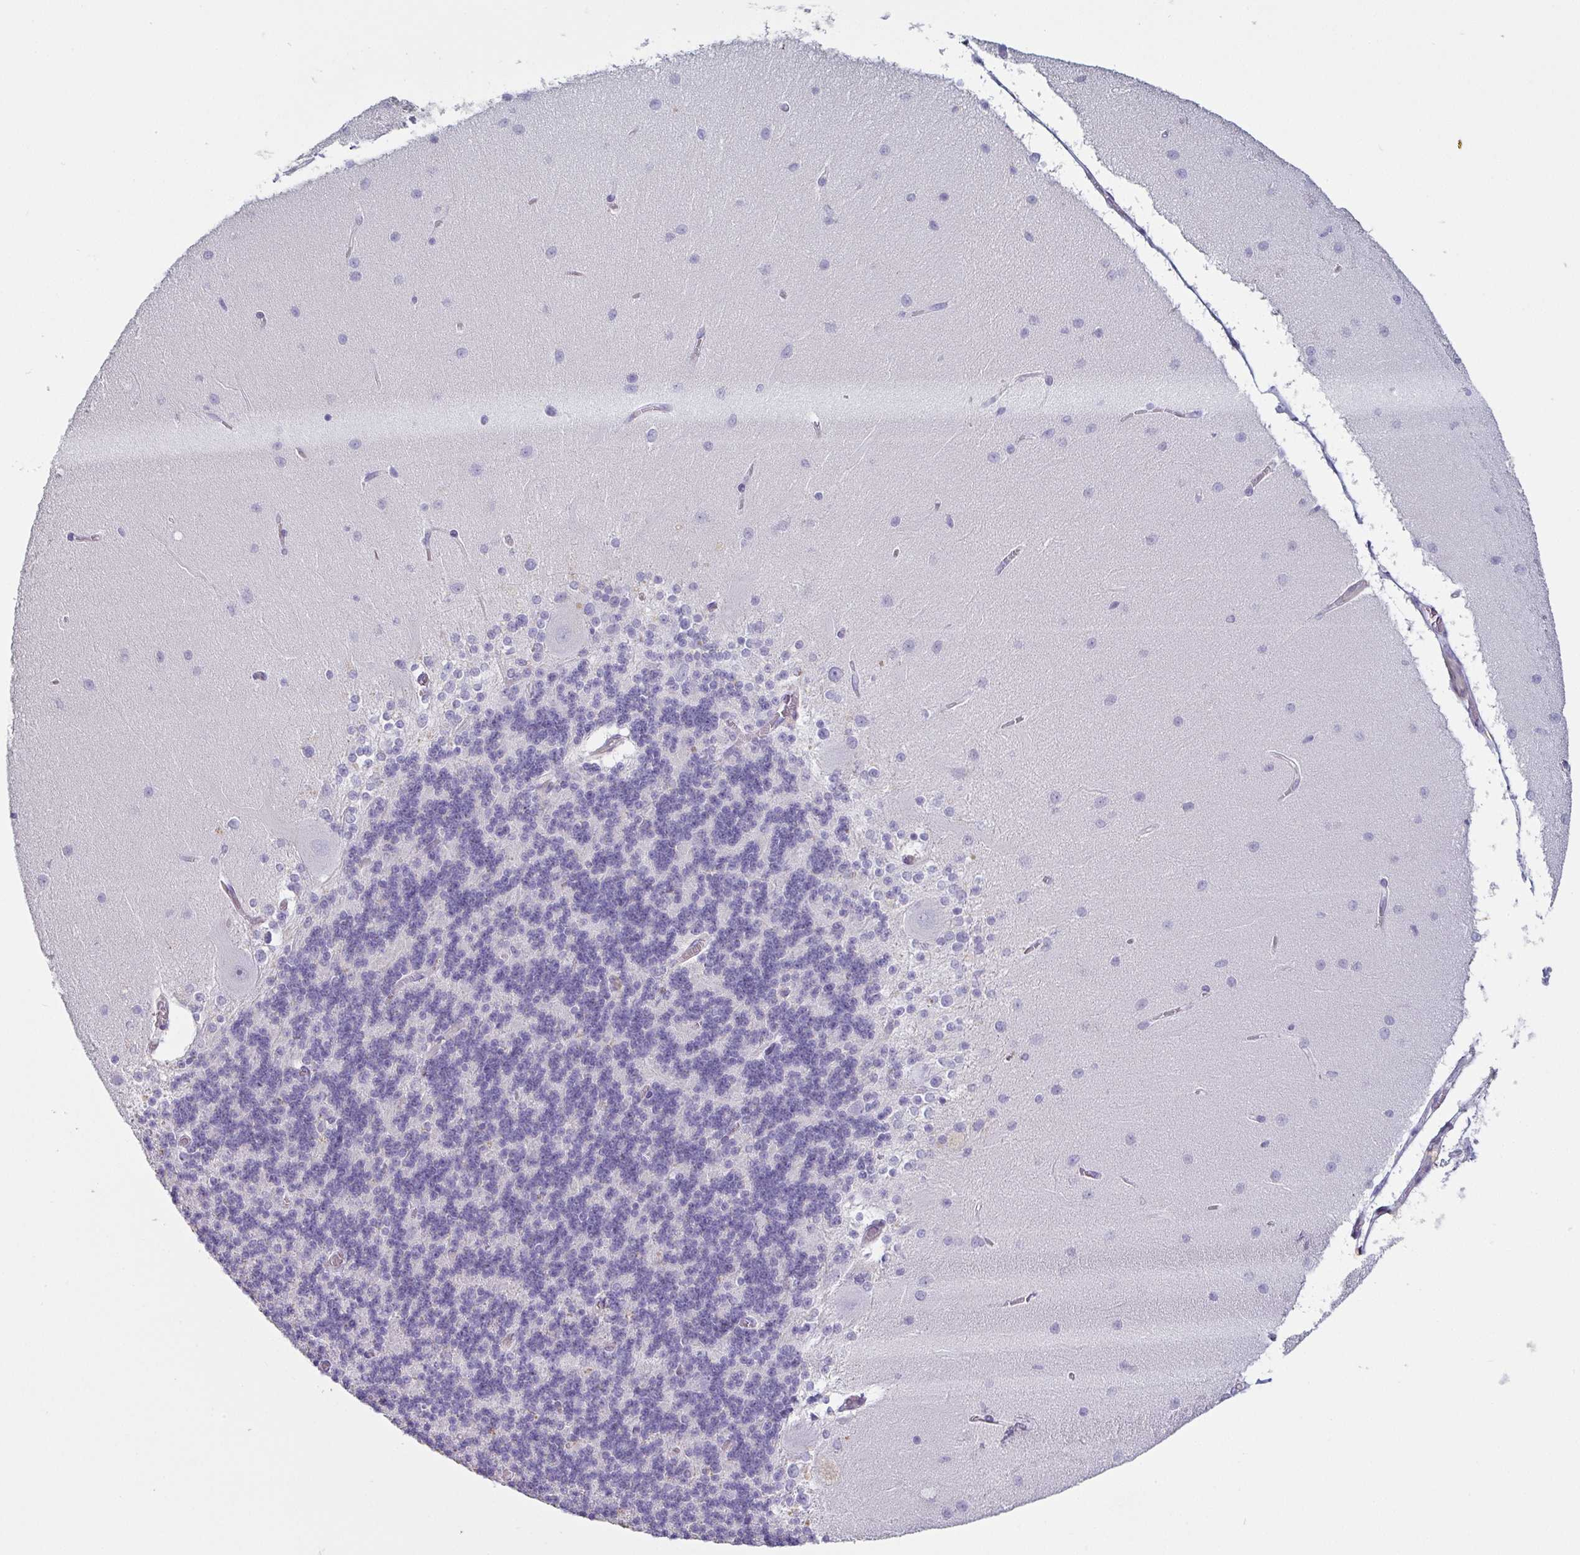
{"staining": {"intensity": "negative", "quantity": "none", "location": "none"}, "tissue": "cerebellum", "cell_type": "Cells in granular layer", "image_type": "normal", "snomed": [{"axis": "morphology", "description": "Normal tissue, NOS"}, {"axis": "topography", "description": "Cerebellum"}], "caption": "Immunohistochemistry of benign human cerebellum exhibits no staining in cells in granular layer.", "gene": "OR5P3", "patient": {"sex": "female", "age": 54}}